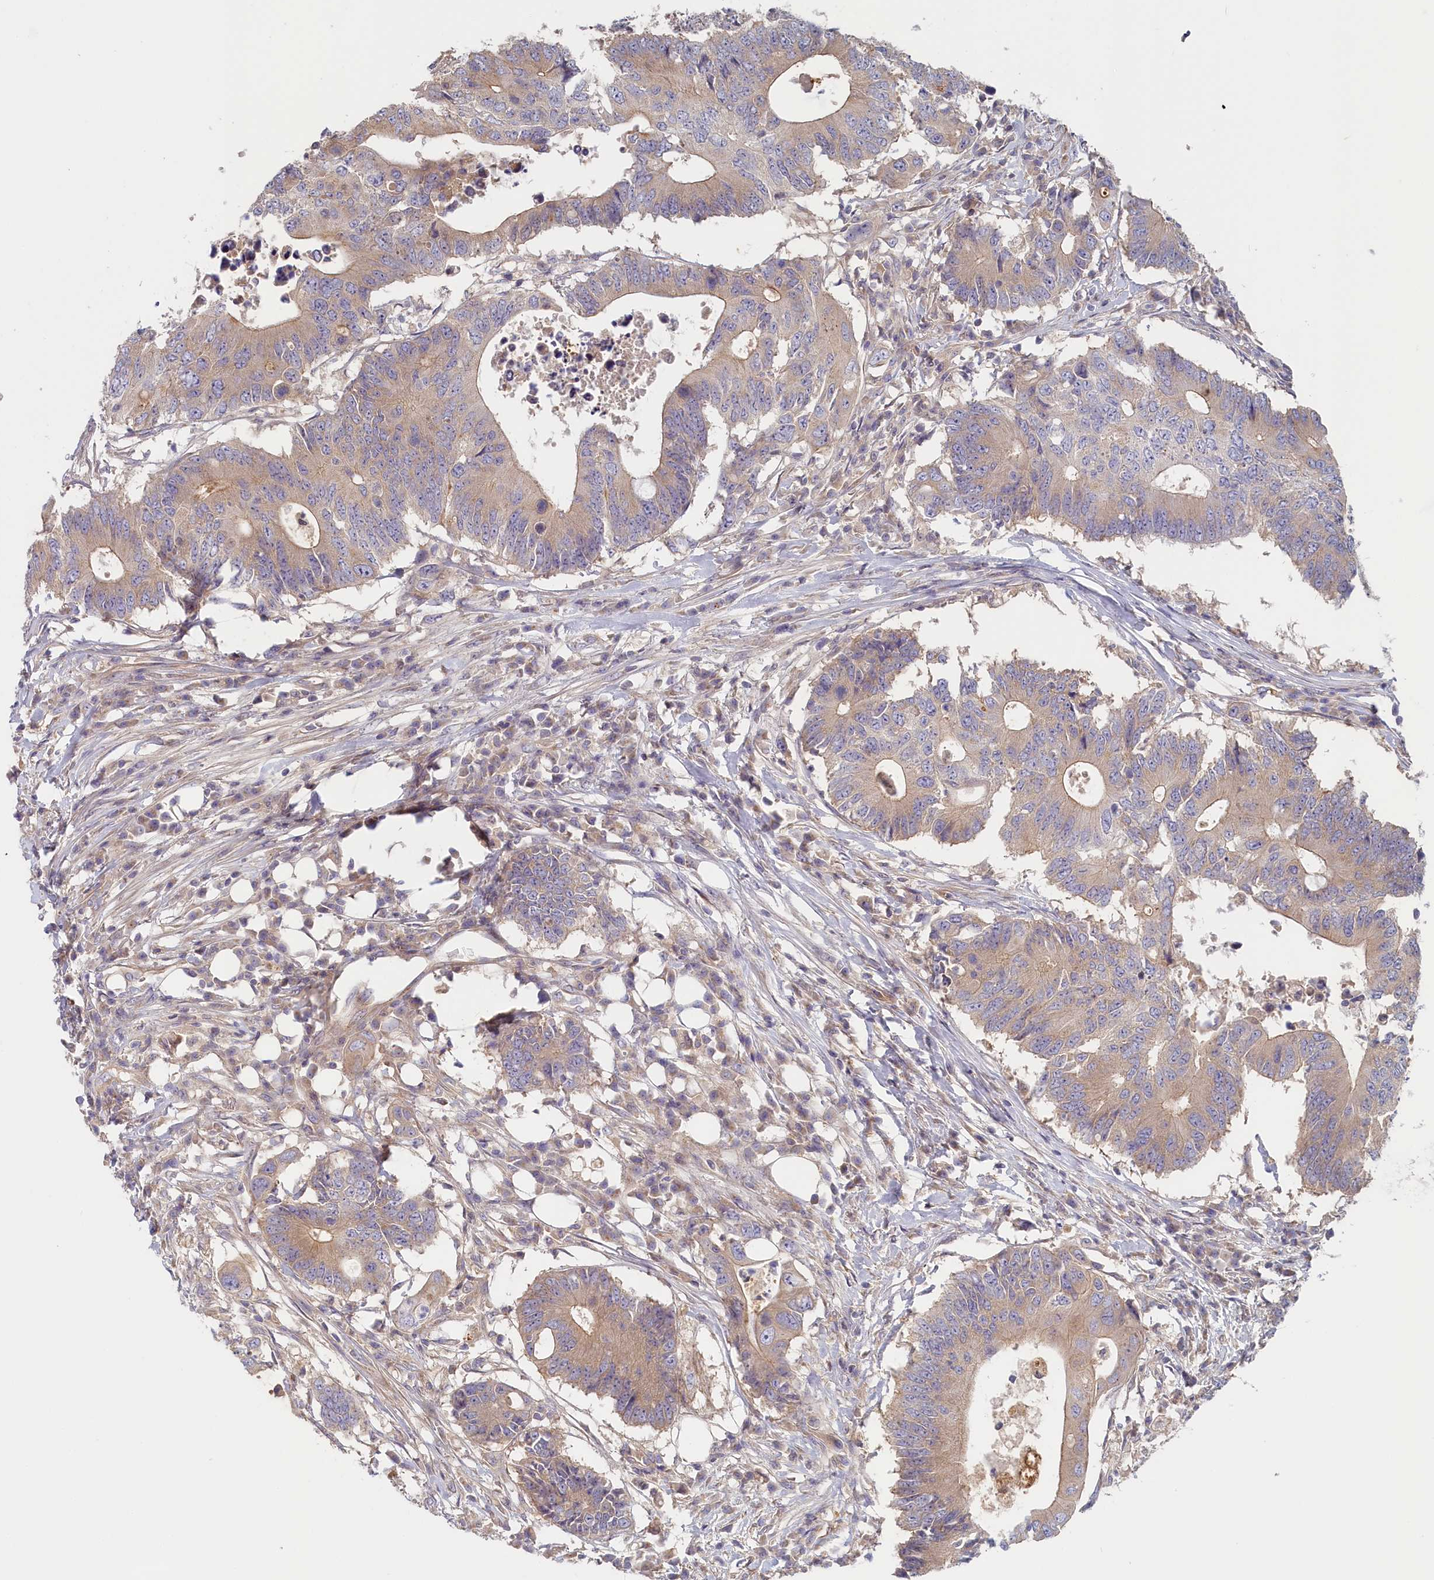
{"staining": {"intensity": "weak", "quantity": "25%-75%", "location": "cytoplasmic/membranous"}, "tissue": "colorectal cancer", "cell_type": "Tumor cells", "image_type": "cancer", "snomed": [{"axis": "morphology", "description": "Adenocarcinoma, NOS"}, {"axis": "topography", "description": "Colon"}], "caption": "Adenocarcinoma (colorectal) stained with immunohistochemistry displays weak cytoplasmic/membranous staining in about 25%-75% of tumor cells.", "gene": "STX16", "patient": {"sex": "male", "age": 71}}